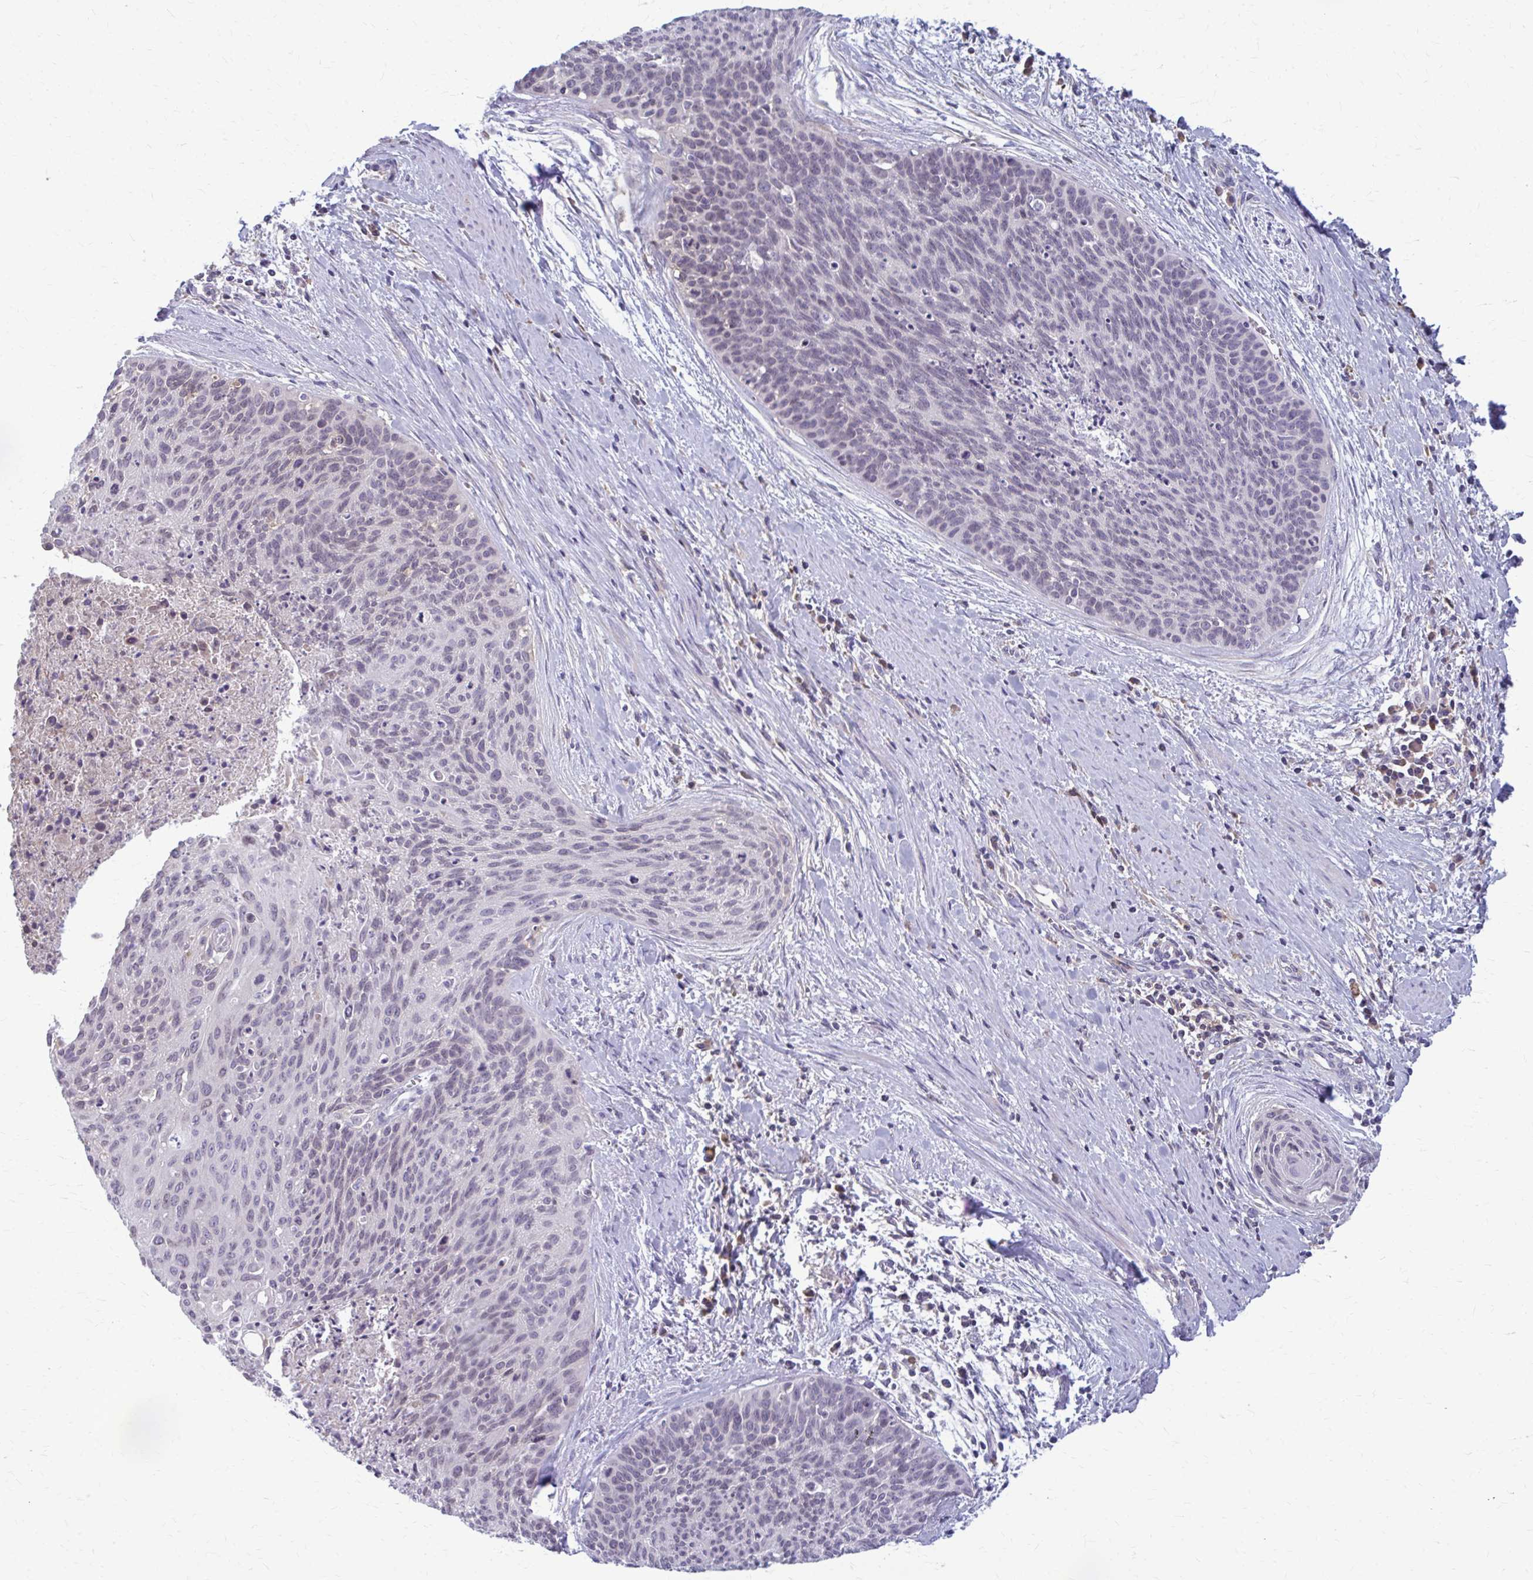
{"staining": {"intensity": "negative", "quantity": "none", "location": "none"}, "tissue": "cervical cancer", "cell_type": "Tumor cells", "image_type": "cancer", "snomed": [{"axis": "morphology", "description": "Squamous cell carcinoma, NOS"}, {"axis": "topography", "description": "Cervix"}], "caption": "Micrograph shows no protein positivity in tumor cells of cervical cancer (squamous cell carcinoma) tissue.", "gene": "MCRIP2", "patient": {"sex": "female", "age": 55}}